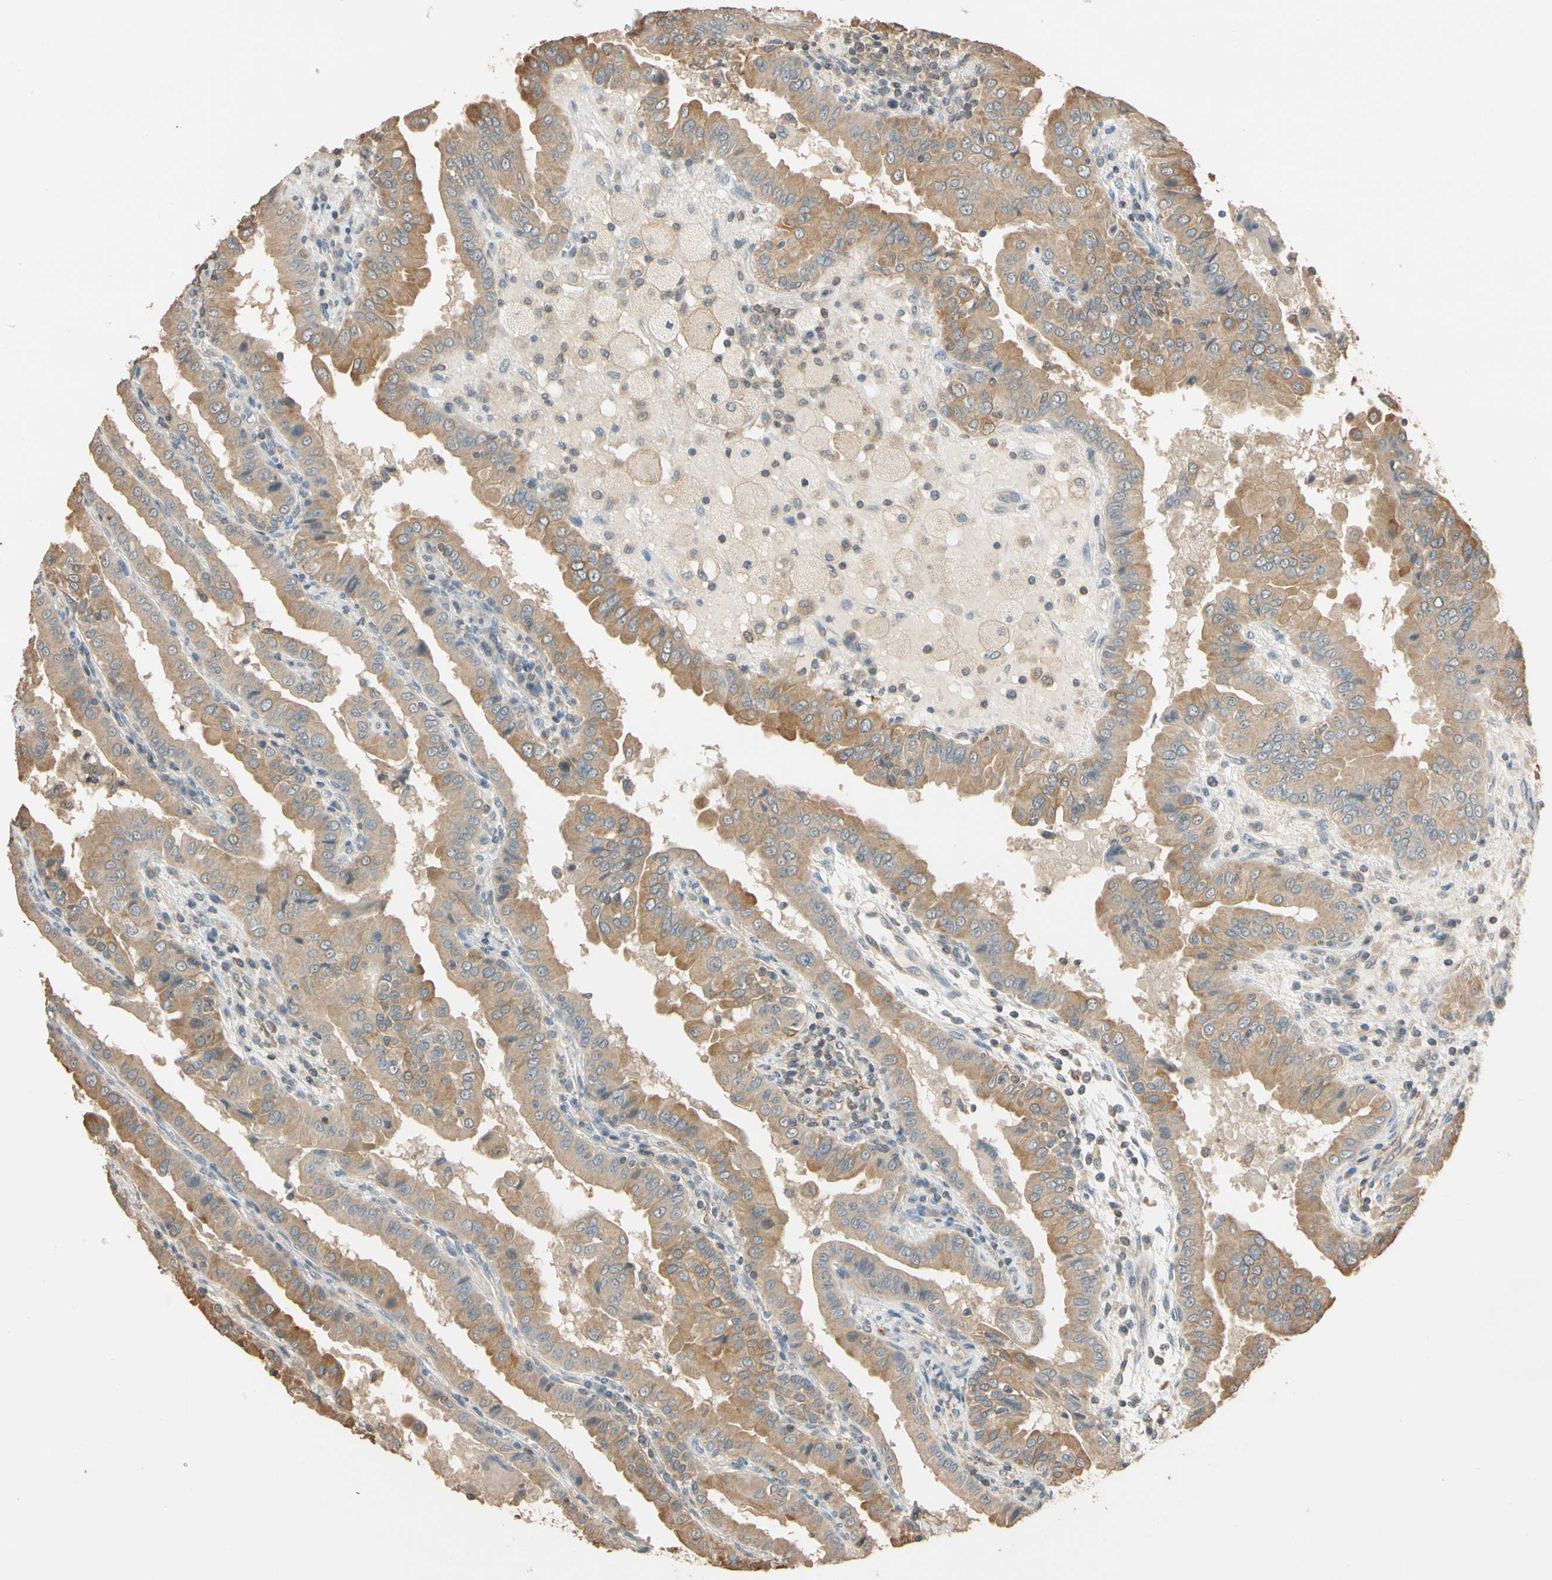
{"staining": {"intensity": "moderate", "quantity": ">75%", "location": "cytoplasmic/membranous"}, "tissue": "thyroid cancer", "cell_type": "Tumor cells", "image_type": "cancer", "snomed": [{"axis": "morphology", "description": "Papillary adenocarcinoma, NOS"}, {"axis": "topography", "description": "Thyroid gland"}], "caption": "Brown immunohistochemical staining in thyroid papillary adenocarcinoma exhibits moderate cytoplasmic/membranous staining in about >75% of tumor cells.", "gene": "MAP3K7", "patient": {"sex": "male", "age": 33}}